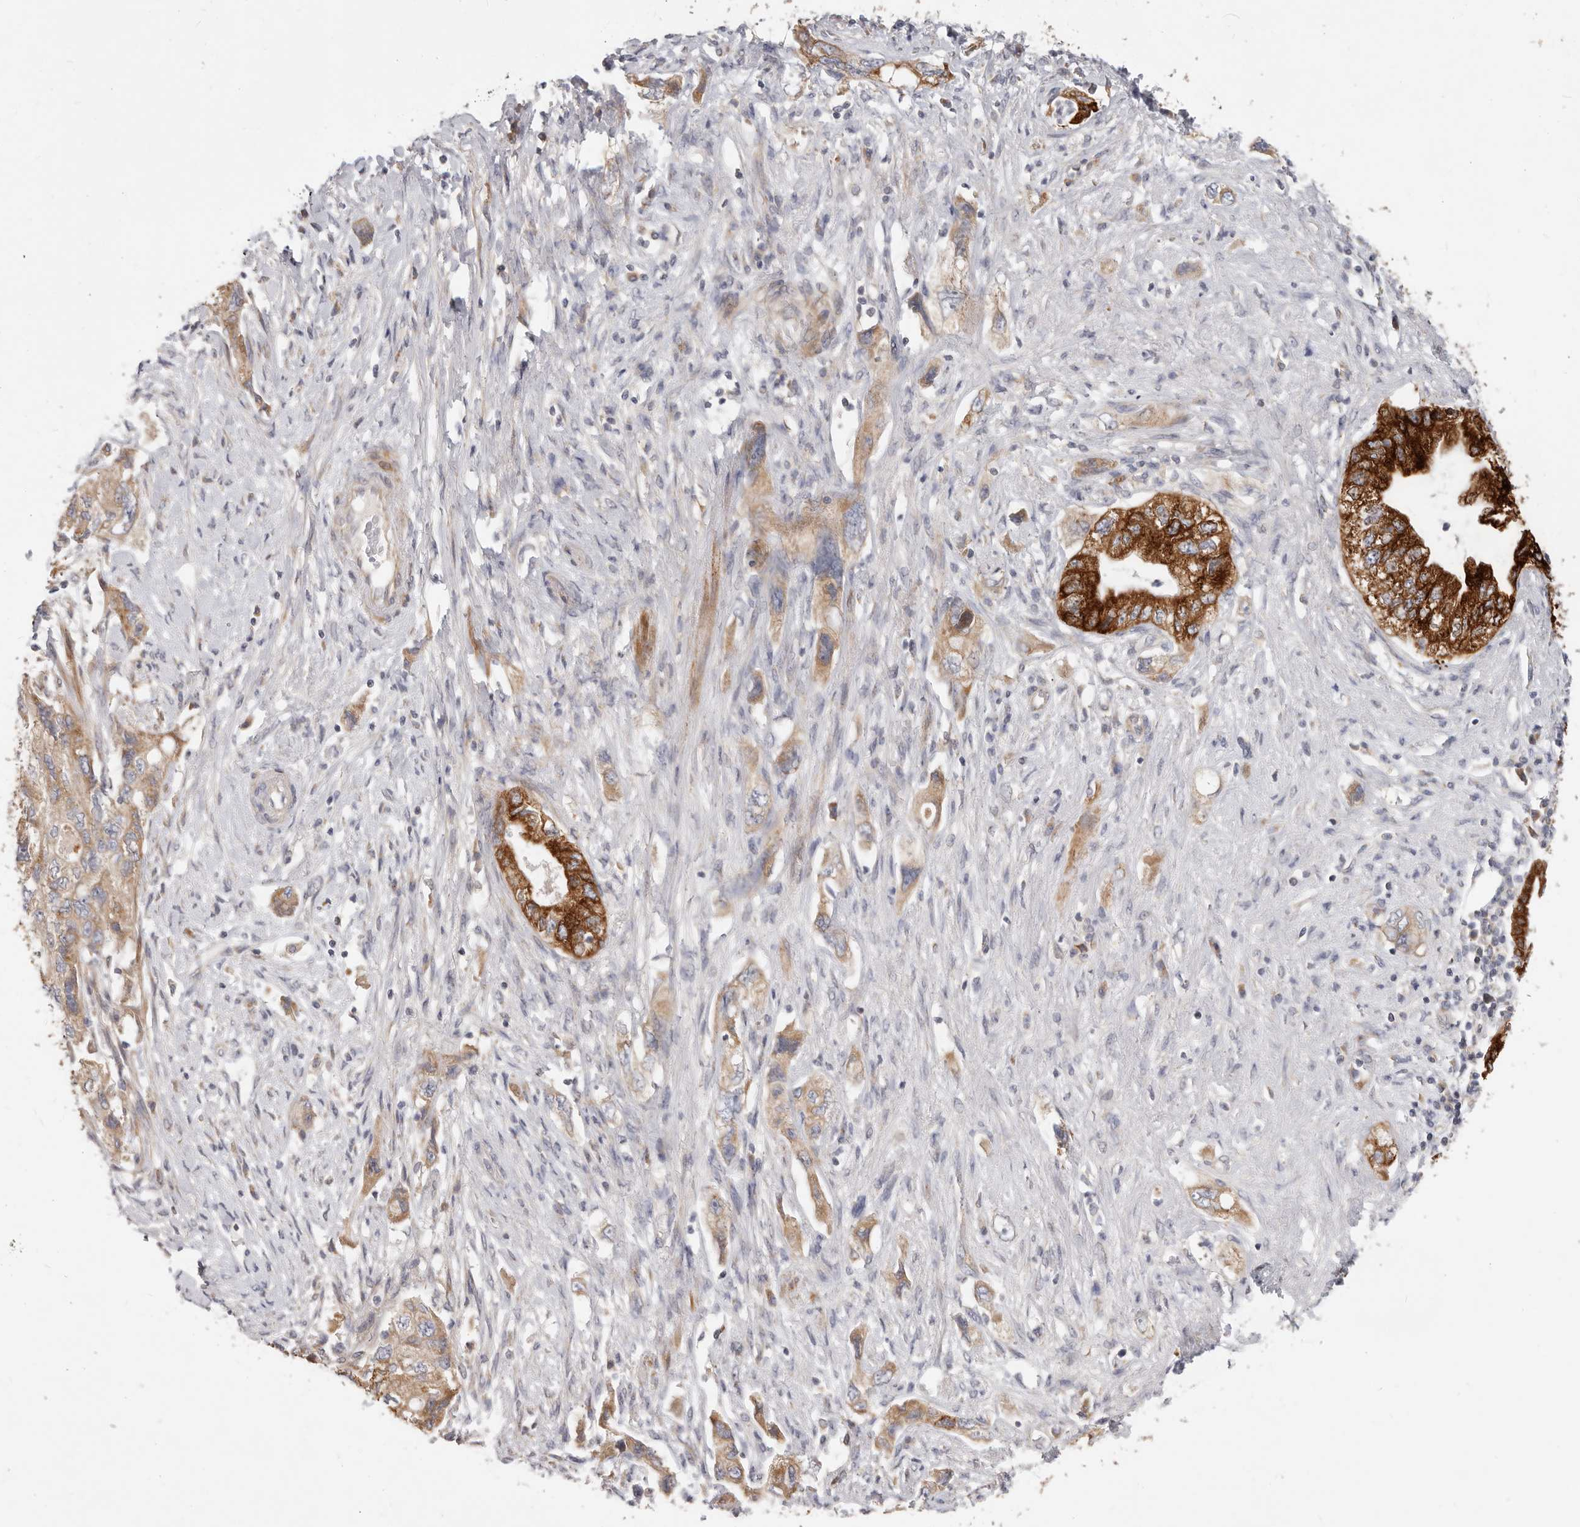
{"staining": {"intensity": "strong", "quantity": ">75%", "location": "cytoplasmic/membranous"}, "tissue": "pancreatic cancer", "cell_type": "Tumor cells", "image_type": "cancer", "snomed": [{"axis": "morphology", "description": "Adenocarcinoma, NOS"}, {"axis": "topography", "description": "Pancreas"}], "caption": "Protein staining of adenocarcinoma (pancreatic) tissue exhibits strong cytoplasmic/membranous staining in about >75% of tumor cells.", "gene": "TFB2M", "patient": {"sex": "female", "age": 73}}